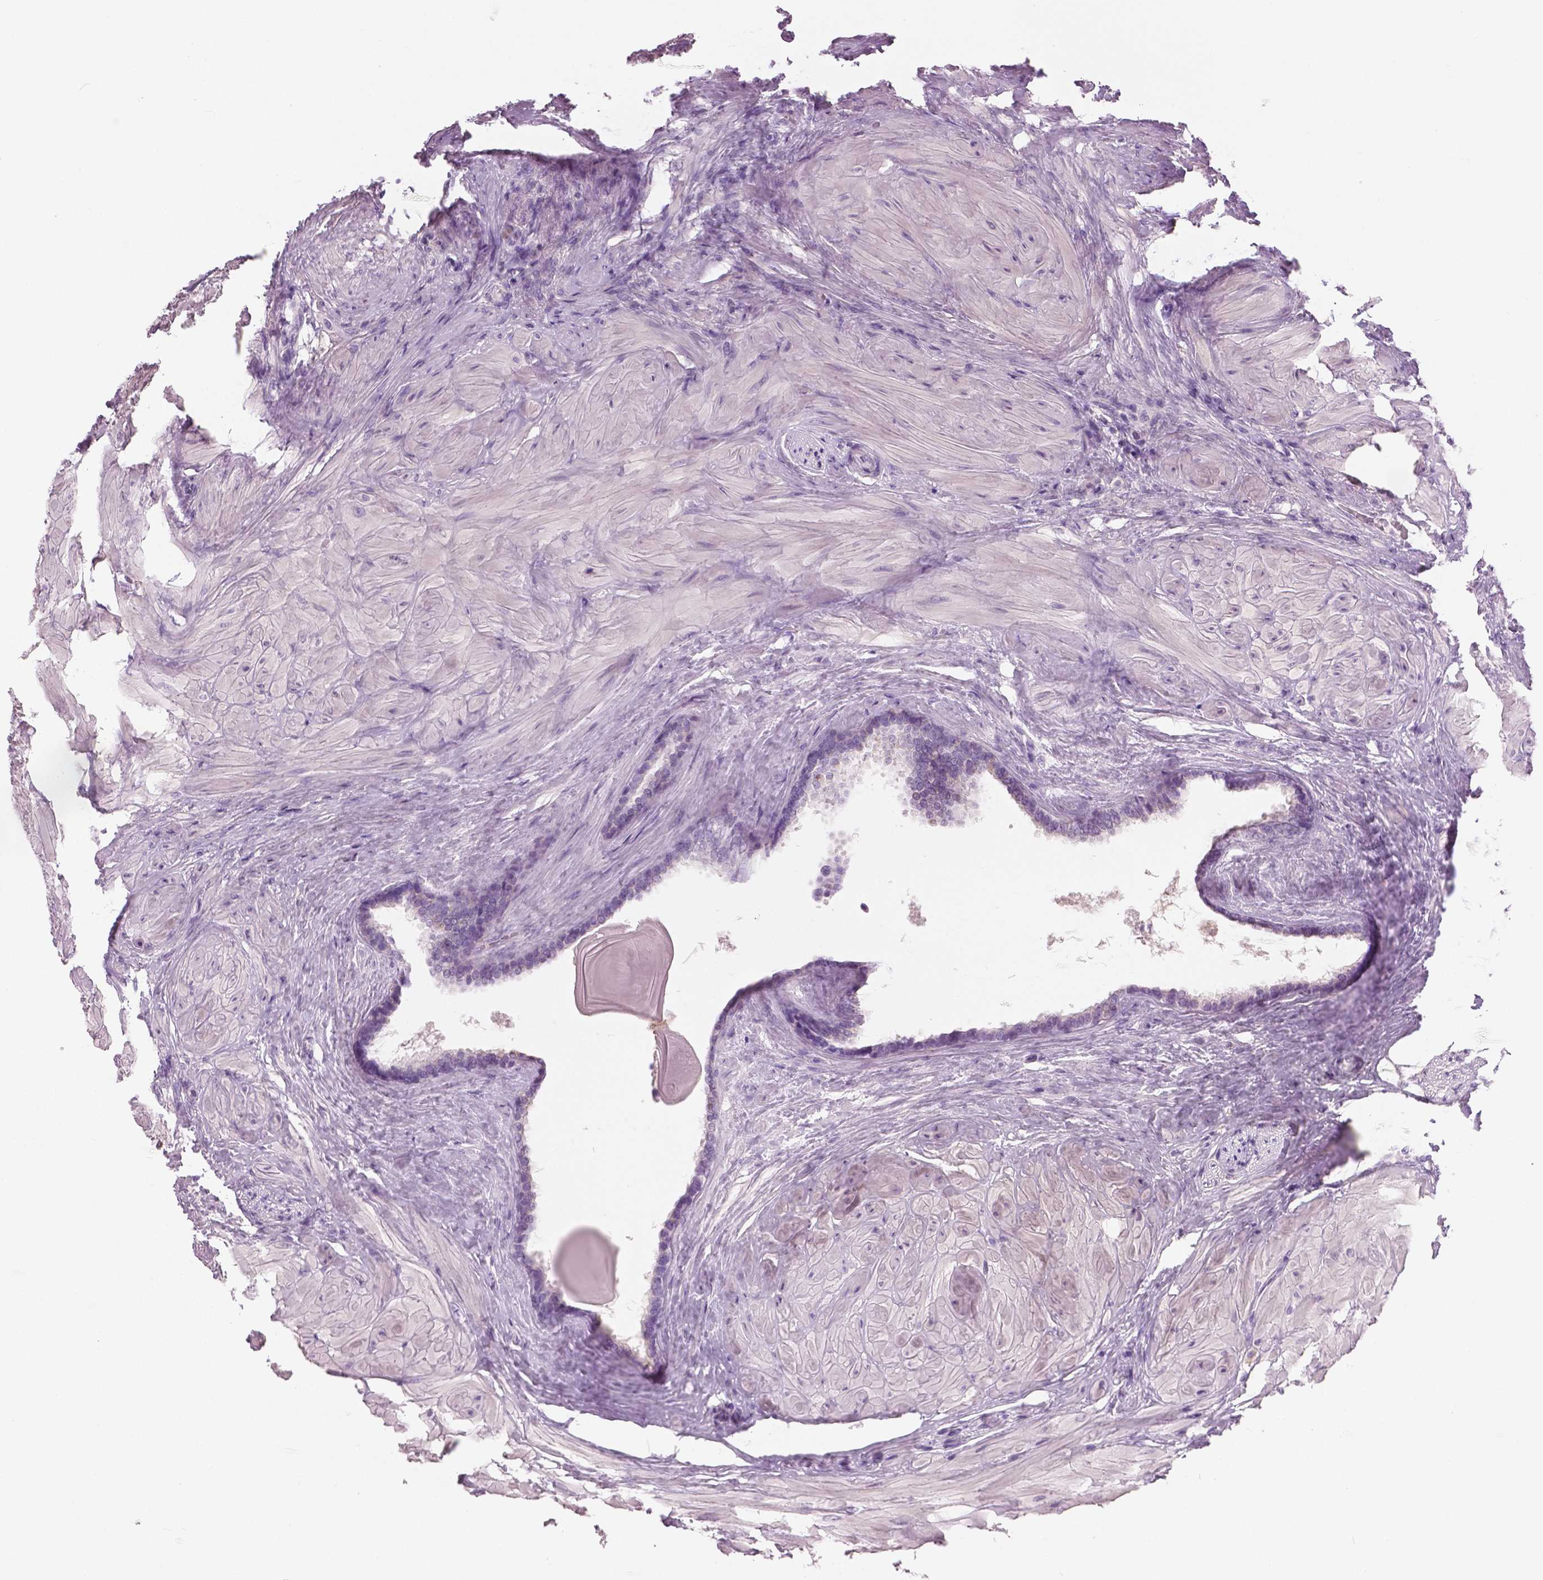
{"staining": {"intensity": "weak", "quantity": ">75%", "location": "cytoplasmic/membranous"}, "tissue": "seminal vesicle", "cell_type": "Glandular cells", "image_type": "normal", "snomed": [{"axis": "morphology", "description": "Normal tissue, NOS"}, {"axis": "topography", "description": "Seminal veicle"}], "caption": "Immunohistochemistry micrograph of normal seminal vesicle: seminal vesicle stained using immunohistochemistry (IHC) demonstrates low levels of weak protein expression localized specifically in the cytoplasmic/membranous of glandular cells, appearing as a cytoplasmic/membranous brown color.", "gene": "GALM", "patient": {"sex": "male", "age": 57}}